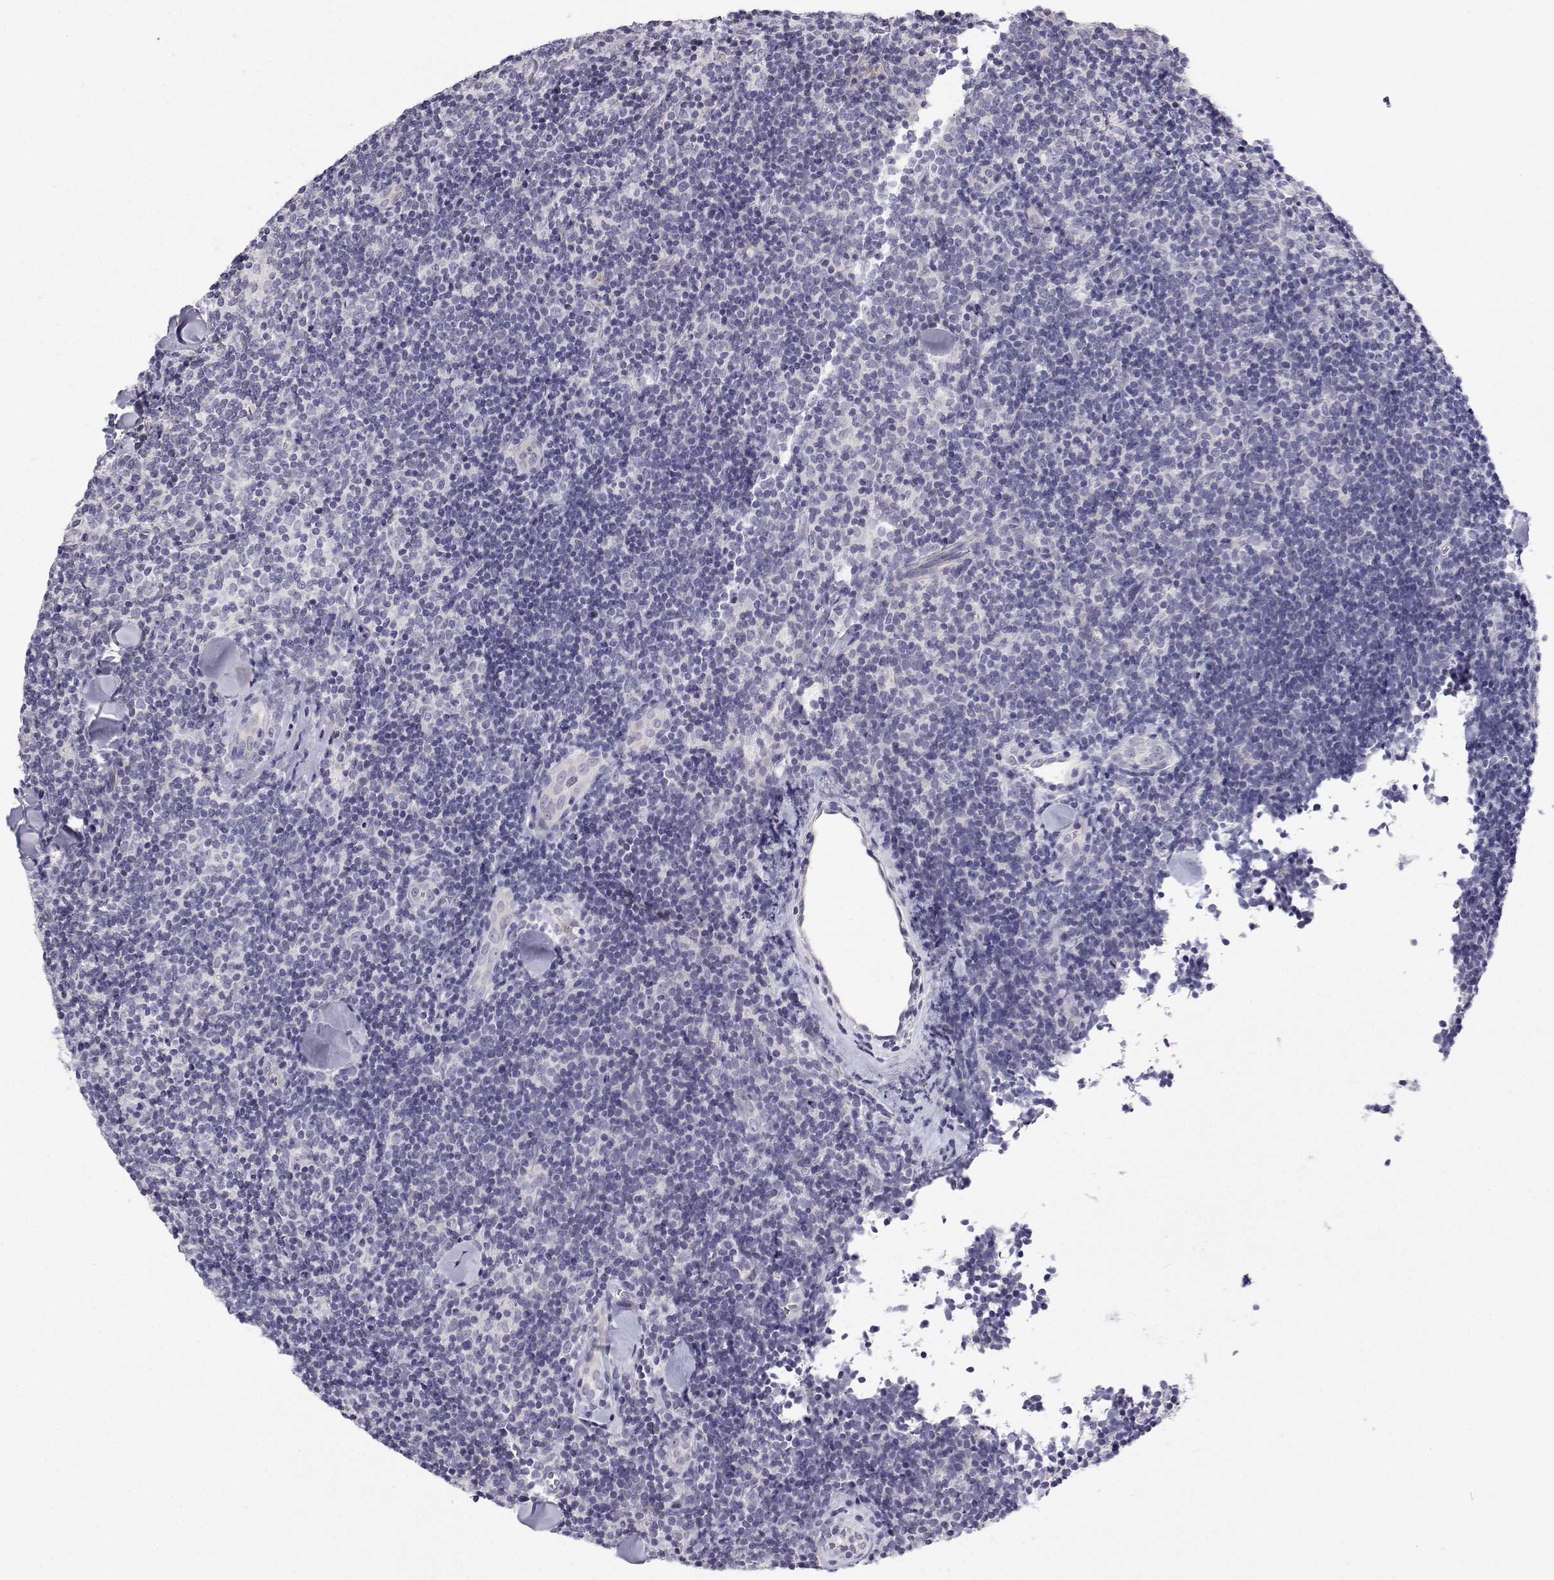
{"staining": {"intensity": "negative", "quantity": "none", "location": "none"}, "tissue": "lymphoma", "cell_type": "Tumor cells", "image_type": "cancer", "snomed": [{"axis": "morphology", "description": "Malignant lymphoma, non-Hodgkin's type, Low grade"}, {"axis": "topography", "description": "Lymph node"}], "caption": "Immunohistochemistry photomicrograph of malignant lymphoma, non-Hodgkin's type (low-grade) stained for a protein (brown), which demonstrates no positivity in tumor cells. Nuclei are stained in blue.", "gene": "ANKRD65", "patient": {"sex": "female", "age": 56}}